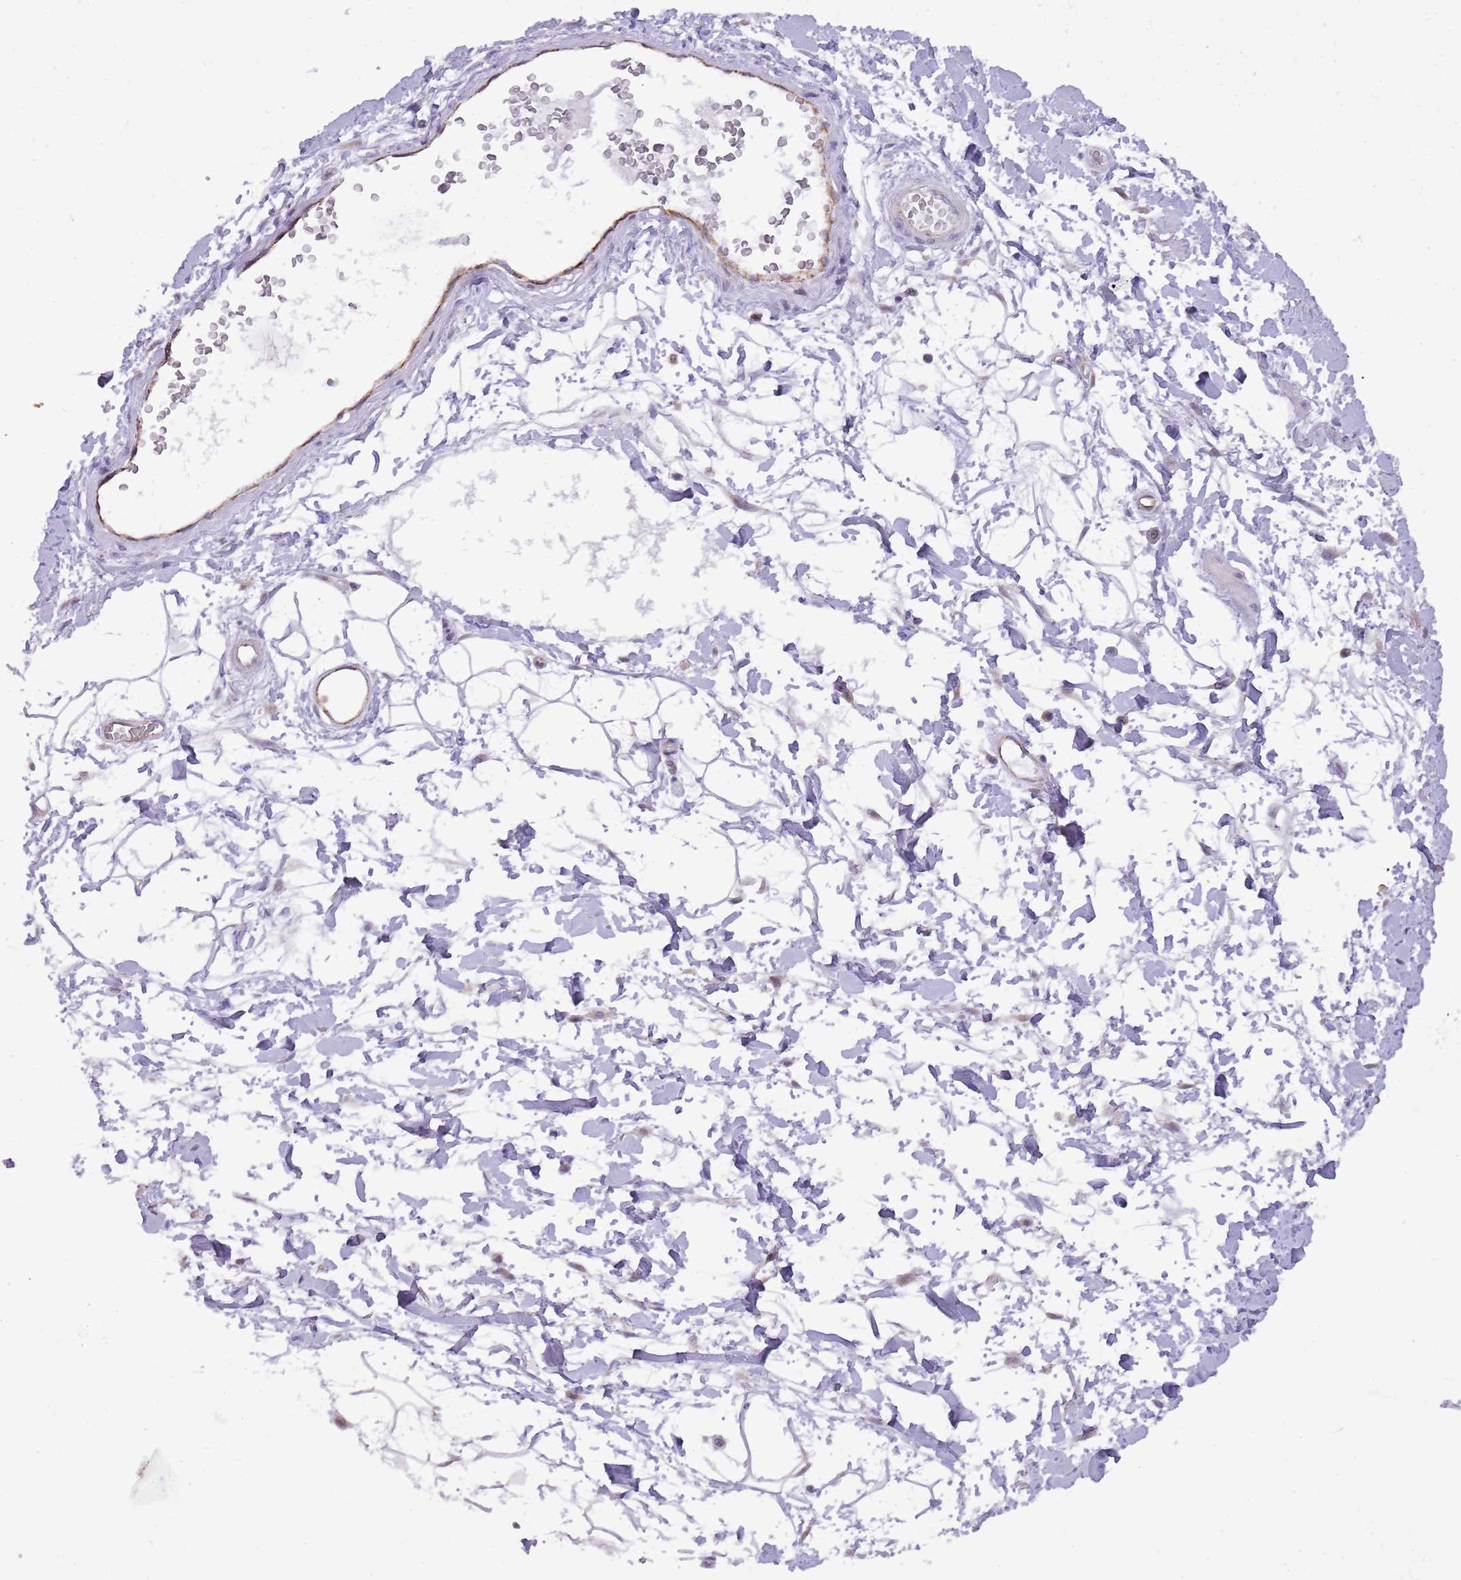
{"staining": {"intensity": "negative", "quantity": "none", "location": "none"}, "tissue": "adipose tissue", "cell_type": "Adipocytes", "image_type": "normal", "snomed": [{"axis": "morphology", "description": "Normal tissue, NOS"}, {"axis": "morphology", "description": "Adenocarcinoma, NOS"}, {"axis": "topography", "description": "Rectum"}, {"axis": "topography", "description": "Vagina"}, {"axis": "topography", "description": "Peripheral nerve tissue"}], "caption": "This photomicrograph is of benign adipose tissue stained with immunohistochemistry to label a protein in brown with the nuclei are counter-stained blue. There is no expression in adipocytes. (Brightfield microscopy of DAB immunohistochemistry (IHC) at high magnification).", "gene": "PCNX1", "patient": {"sex": "female", "age": 71}}